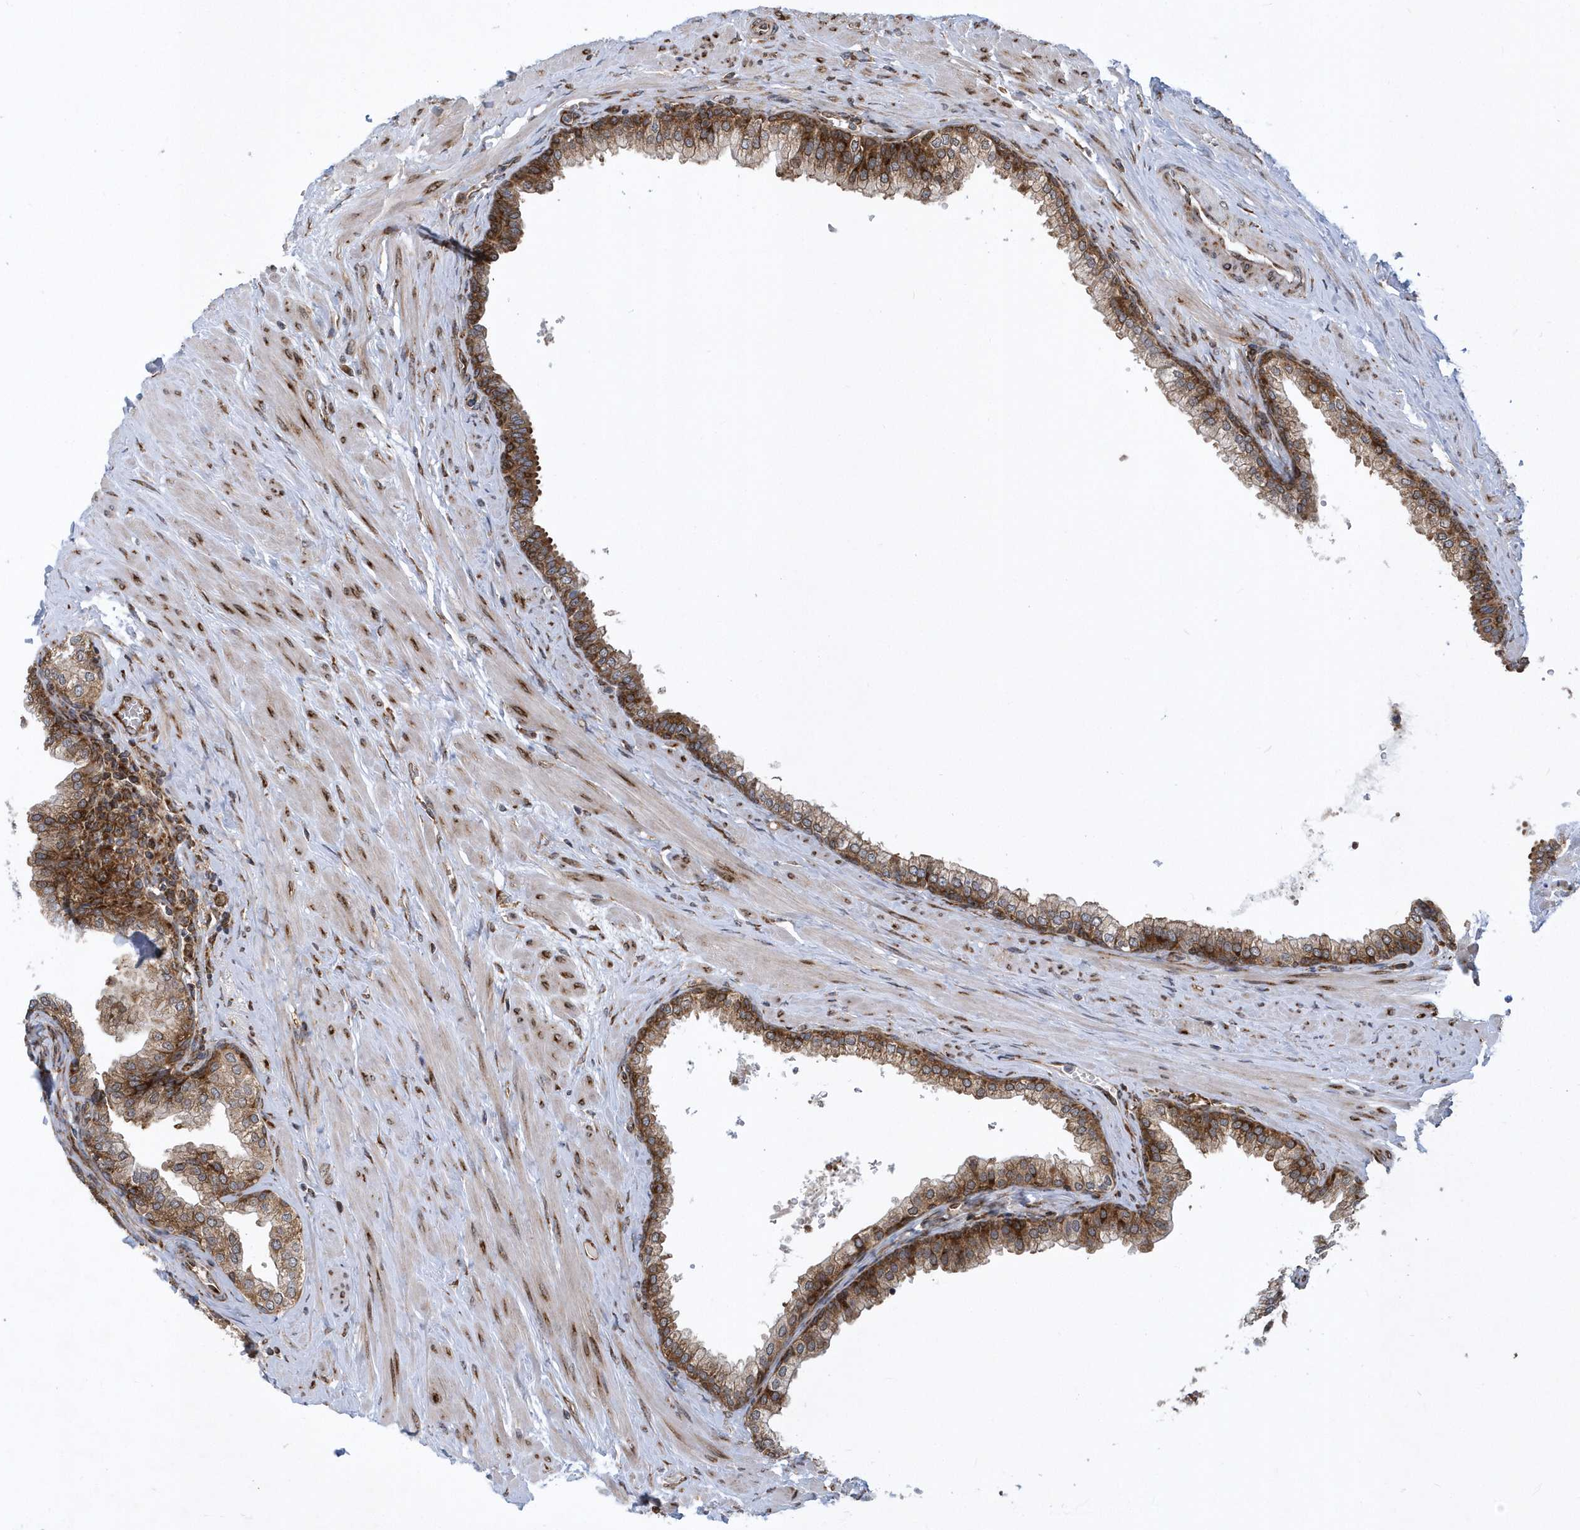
{"staining": {"intensity": "strong", "quantity": ">75%", "location": "cytoplasmic/membranous"}, "tissue": "prostate", "cell_type": "Glandular cells", "image_type": "normal", "snomed": [{"axis": "morphology", "description": "Normal tissue, NOS"}, {"axis": "morphology", "description": "Urothelial carcinoma, Low grade"}, {"axis": "topography", "description": "Urinary bladder"}, {"axis": "topography", "description": "Prostate"}], "caption": "Immunohistochemical staining of unremarkable human prostate shows strong cytoplasmic/membranous protein positivity in approximately >75% of glandular cells. (brown staining indicates protein expression, while blue staining denotes nuclei).", "gene": "PHF1", "patient": {"sex": "male", "age": 60}}